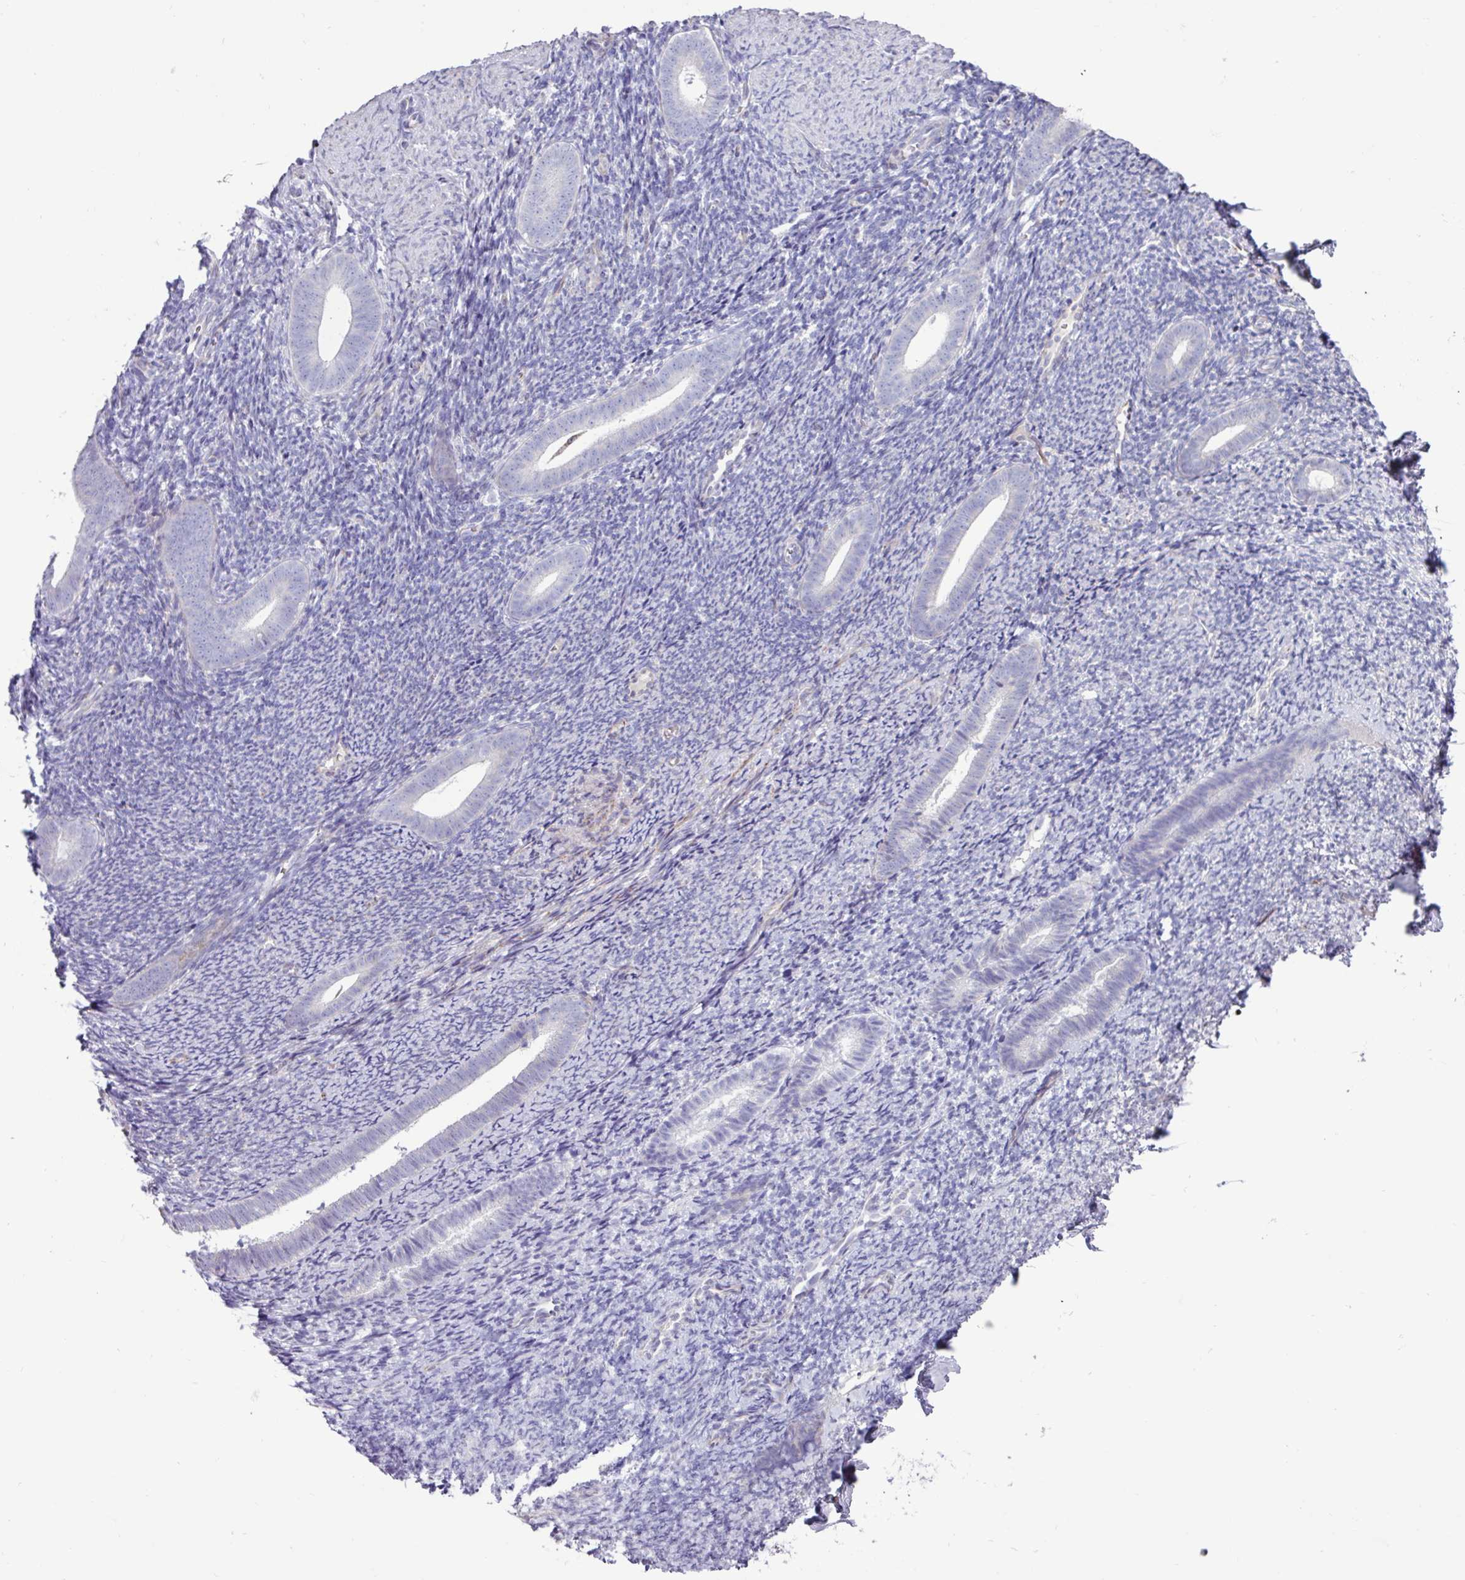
{"staining": {"intensity": "negative", "quantity": "none", "location": "none"}, "tissue": "endometrium", "cell_type": "Cells in endometrial stroma", "image_type": "normal", "snomed": [{"axis": "morphology", "description": "Normal tissue, NOS"}, {"axis": "topography", "description": "Endometrium"}], "caption": "The photomicrograph exhibits no significant positivity in cells in endometrial stroma of endometrium.", "gene": "PPP1R35", "patient": {"sex": "female", "age": 39}}